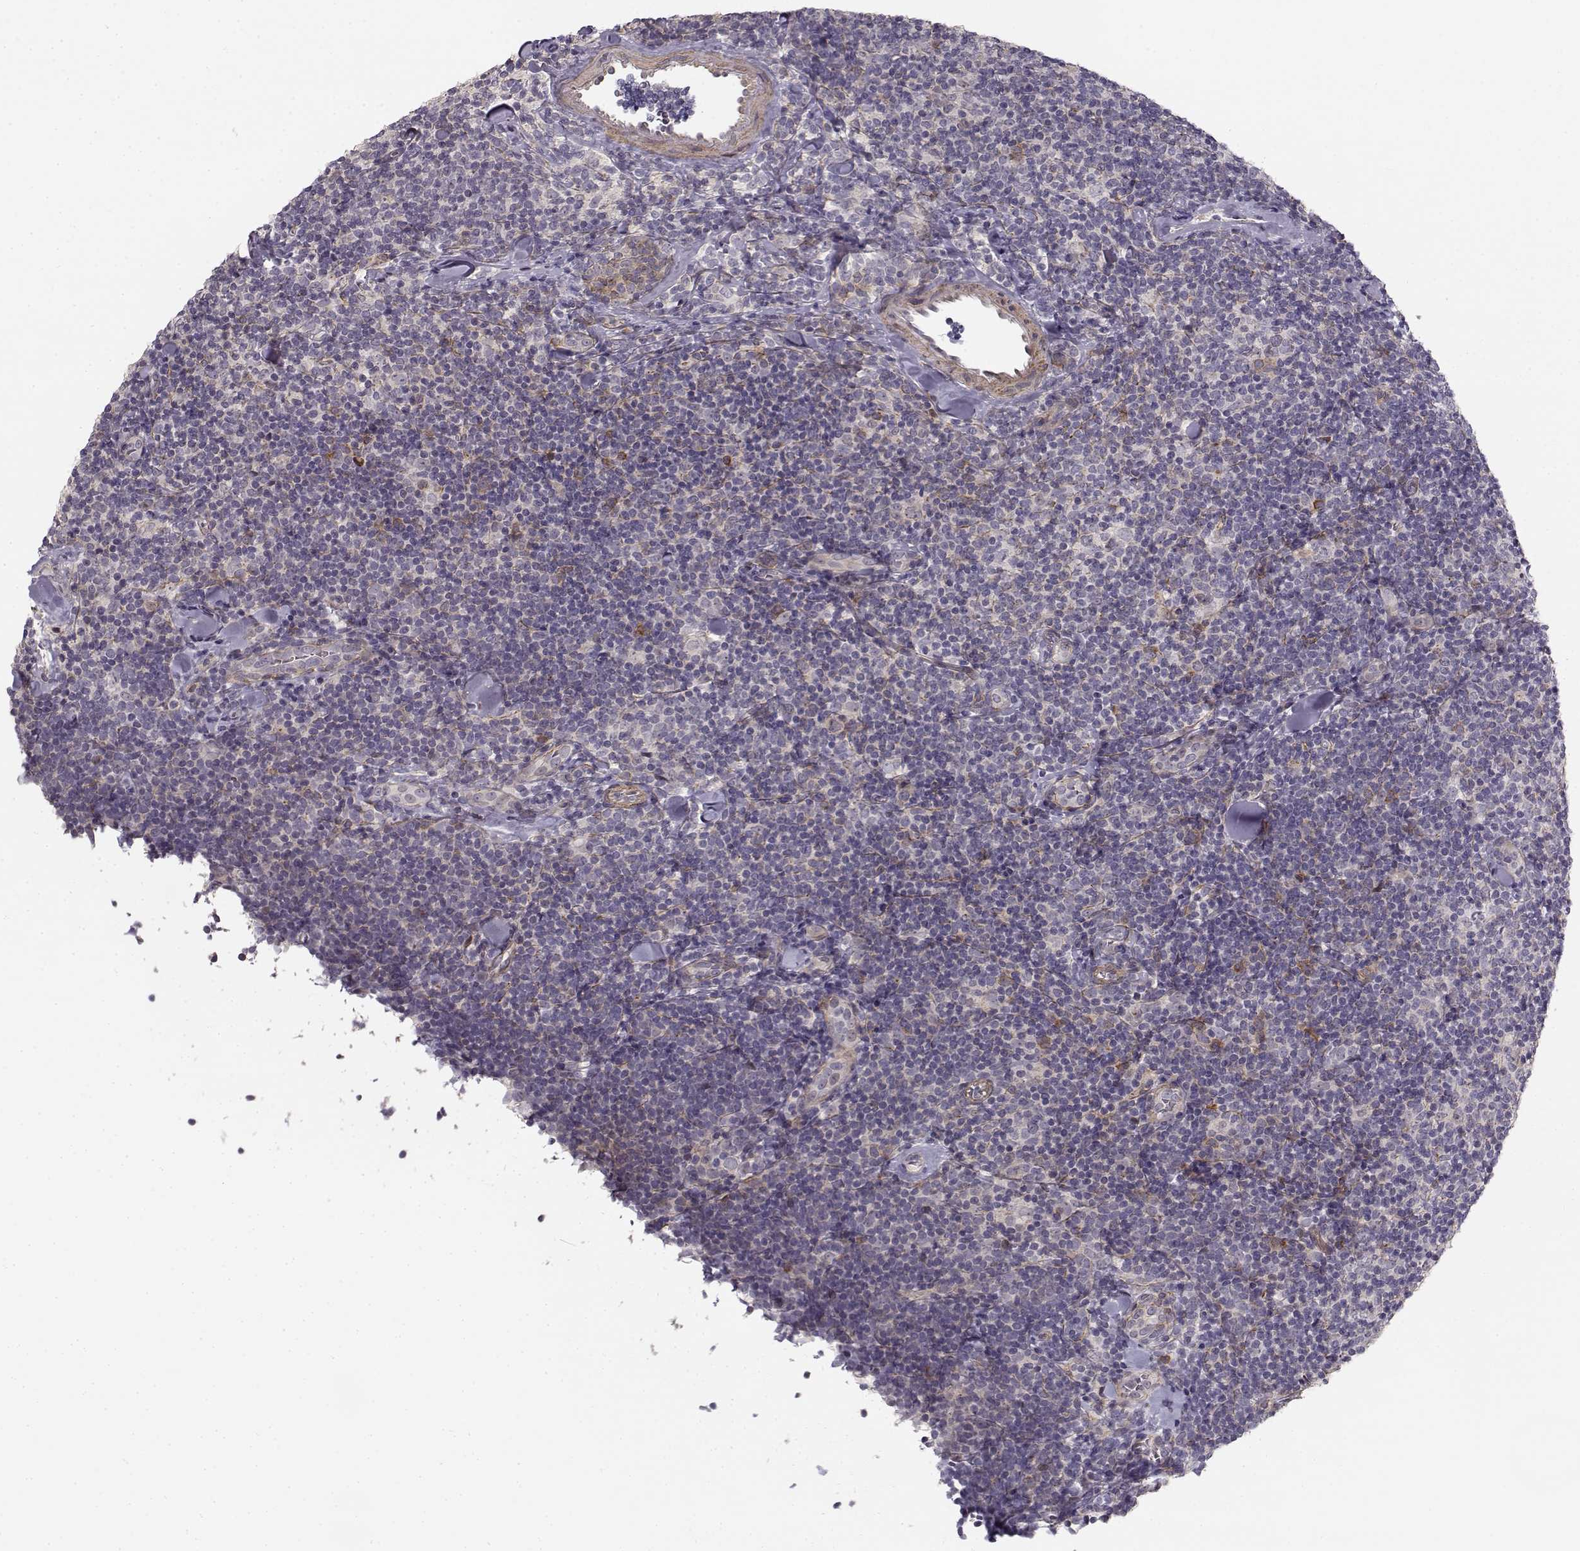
{"staining": {"intensity": "negative", "quantity": "none", "location": "none"}, "tissue": "lymphoma", "cell_type": "Tumor cells", "image_type": "cancer", "snomed": [{"axis": "morphology", "description": "Malignant lymphoma, non-Hodgkin's type, Low grade"}, {"axis": "topography", "description": "Lymph node"}], "caption": "Immunohistochemistry of human lymphoma demonstrates no staining in tumor cells.", "gene": "RGS9BP", "patient": {"sex": "female", "age": 56}}